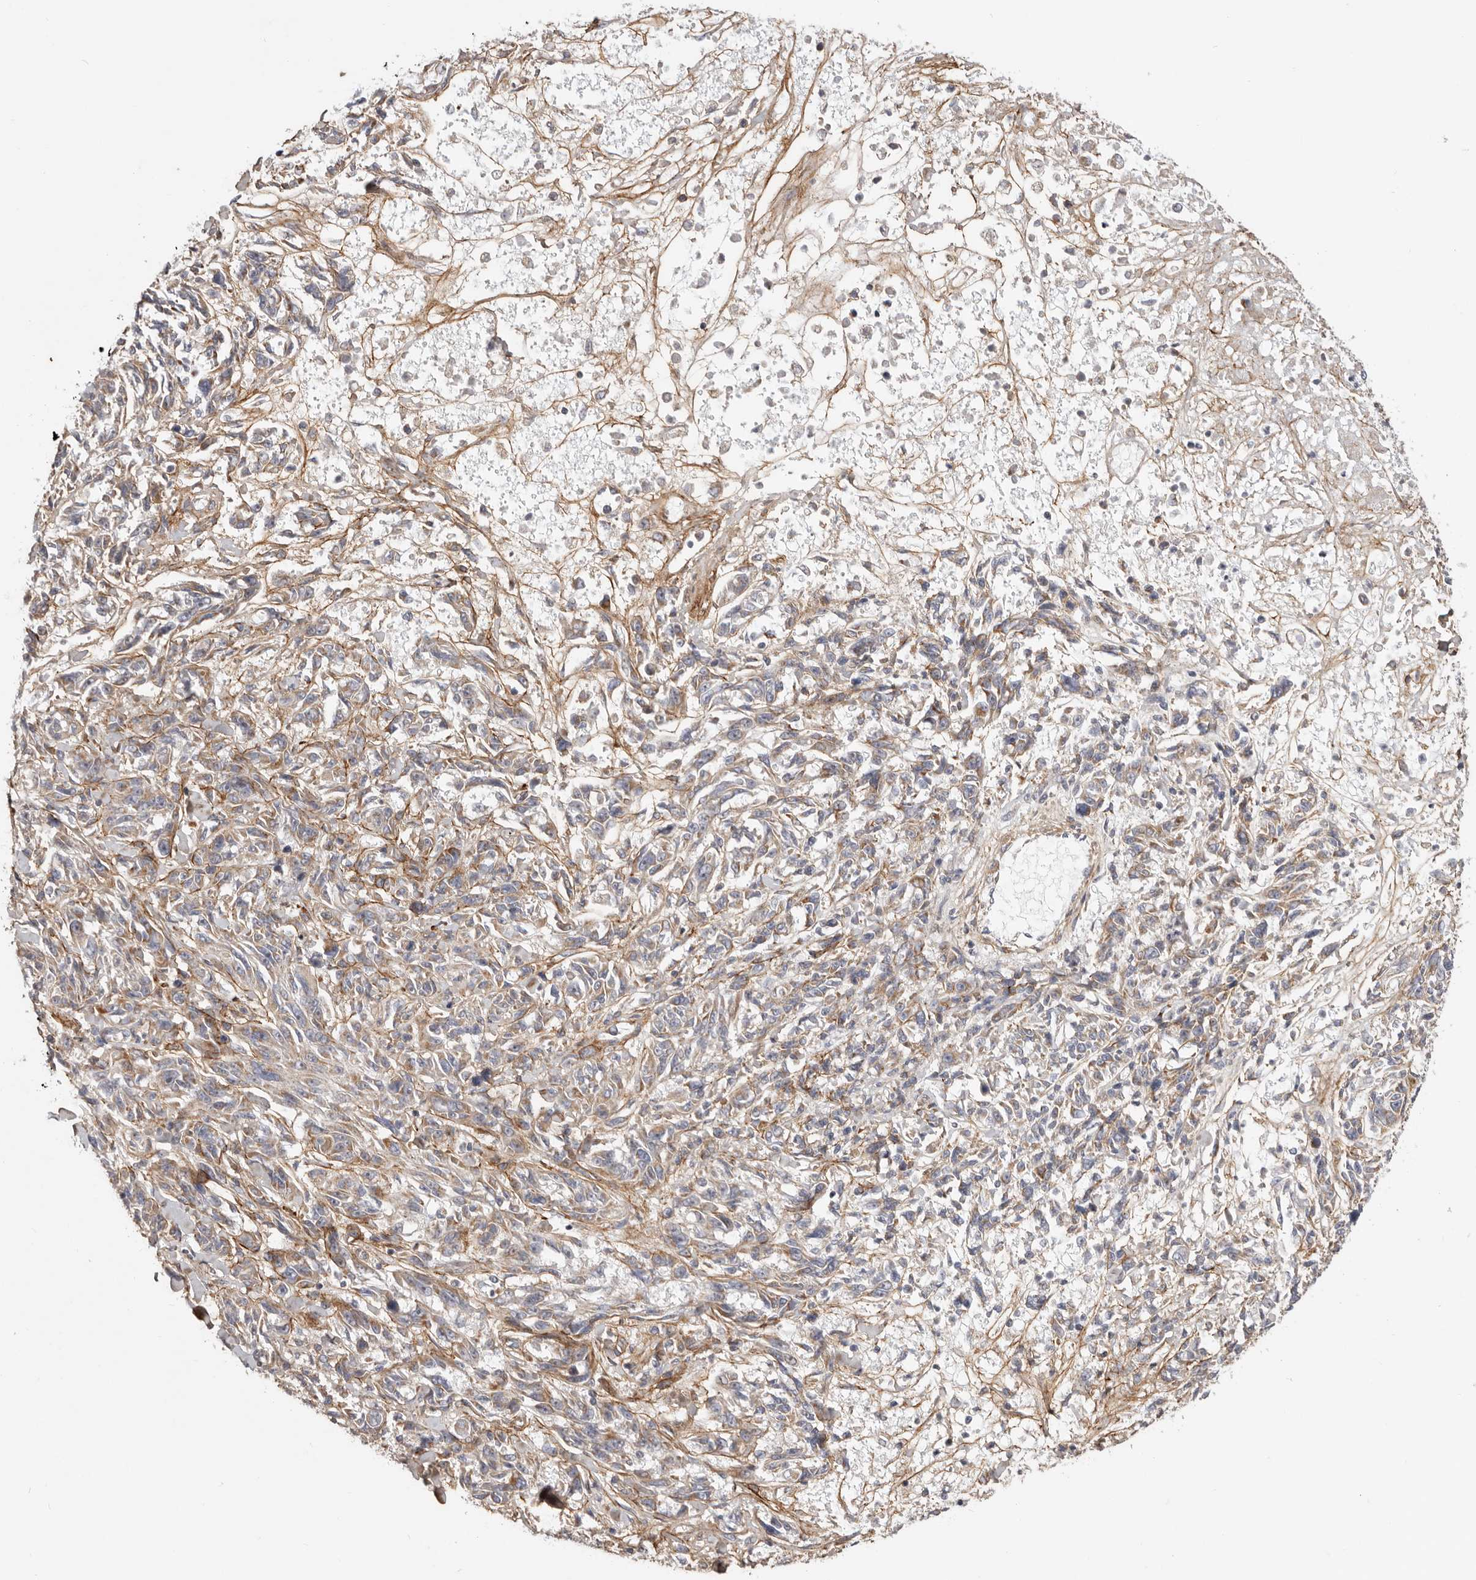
{"staining": {"intensity": "negative", "quantity": "none", "location": "none"}, "tissue": "melanoma", "cell_type": "Tumor cells", "image_type": "cancer", "snomed": [{"axis": "morphology", "description": "Malignant melanoma, NOS"}, {"axis": "topography", "description": "Skin"}], "caption": "IHC photomicrograph of neoplastic tissue: human melanoma stained with DAB shows no significant protein positivity in tumor cells.", "gene": "MRPS10", "patient": {"sex": "male", "age": 53}}